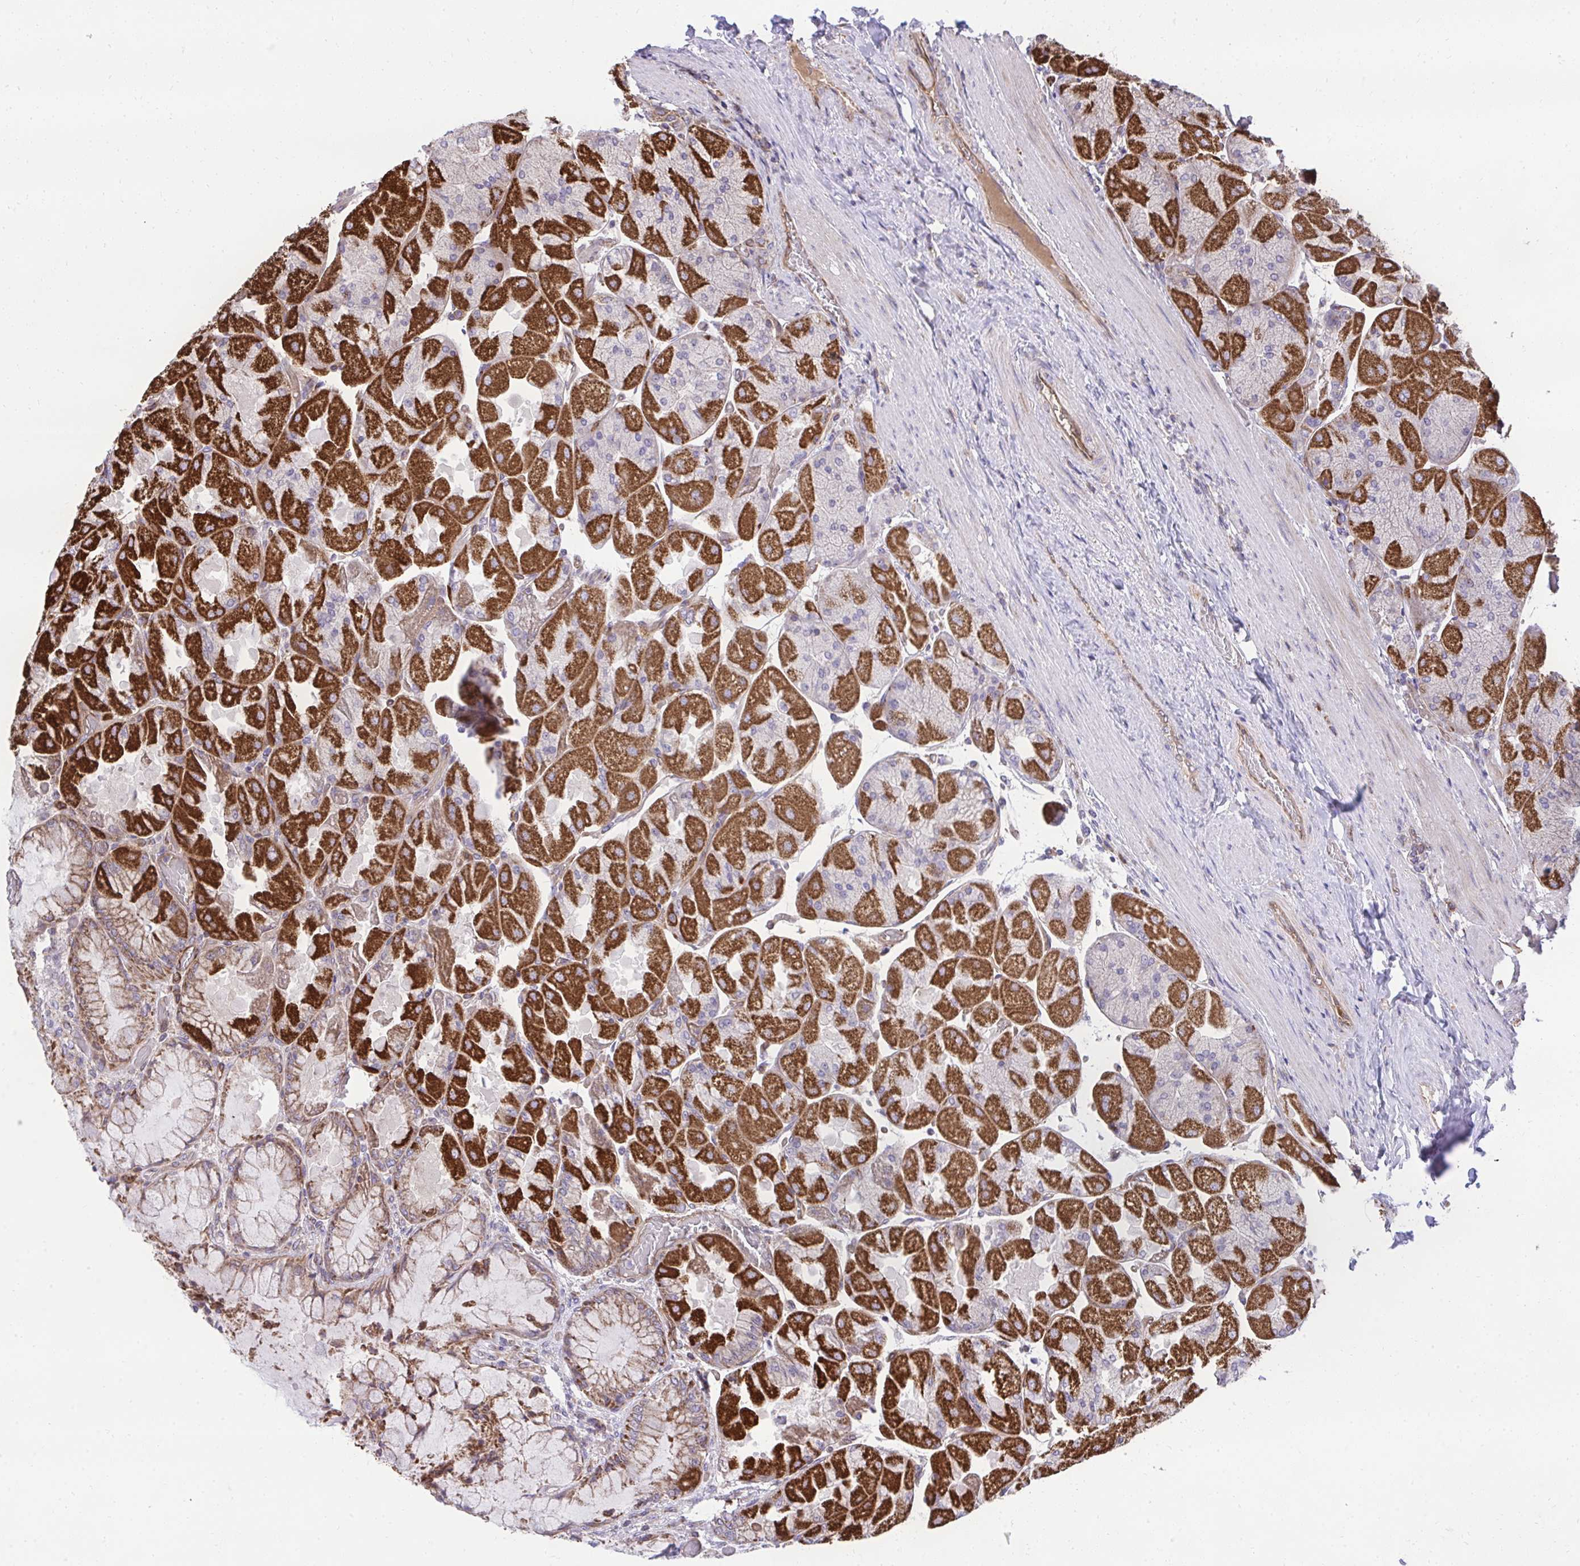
{"staining": {"intensity": "strong", "quantity": "25%-75%", "location": "cytoplasmic/membranous"}, "tissue": "stomach", "cell_type": "Glandular cells", "image_type": "normal", "snomed": [{"axis": "morphology", "description": "Normal tissue, NOS"}, {"axis": "topography", "description": "Stomach"}], "caption": "Strong cytoplasmic/membranous expression is appreciated in about 25%-75% of glandular cells in normal stomach.", "gene": "NMNAT3", "patient": {"sex": "female", "age": 61}}